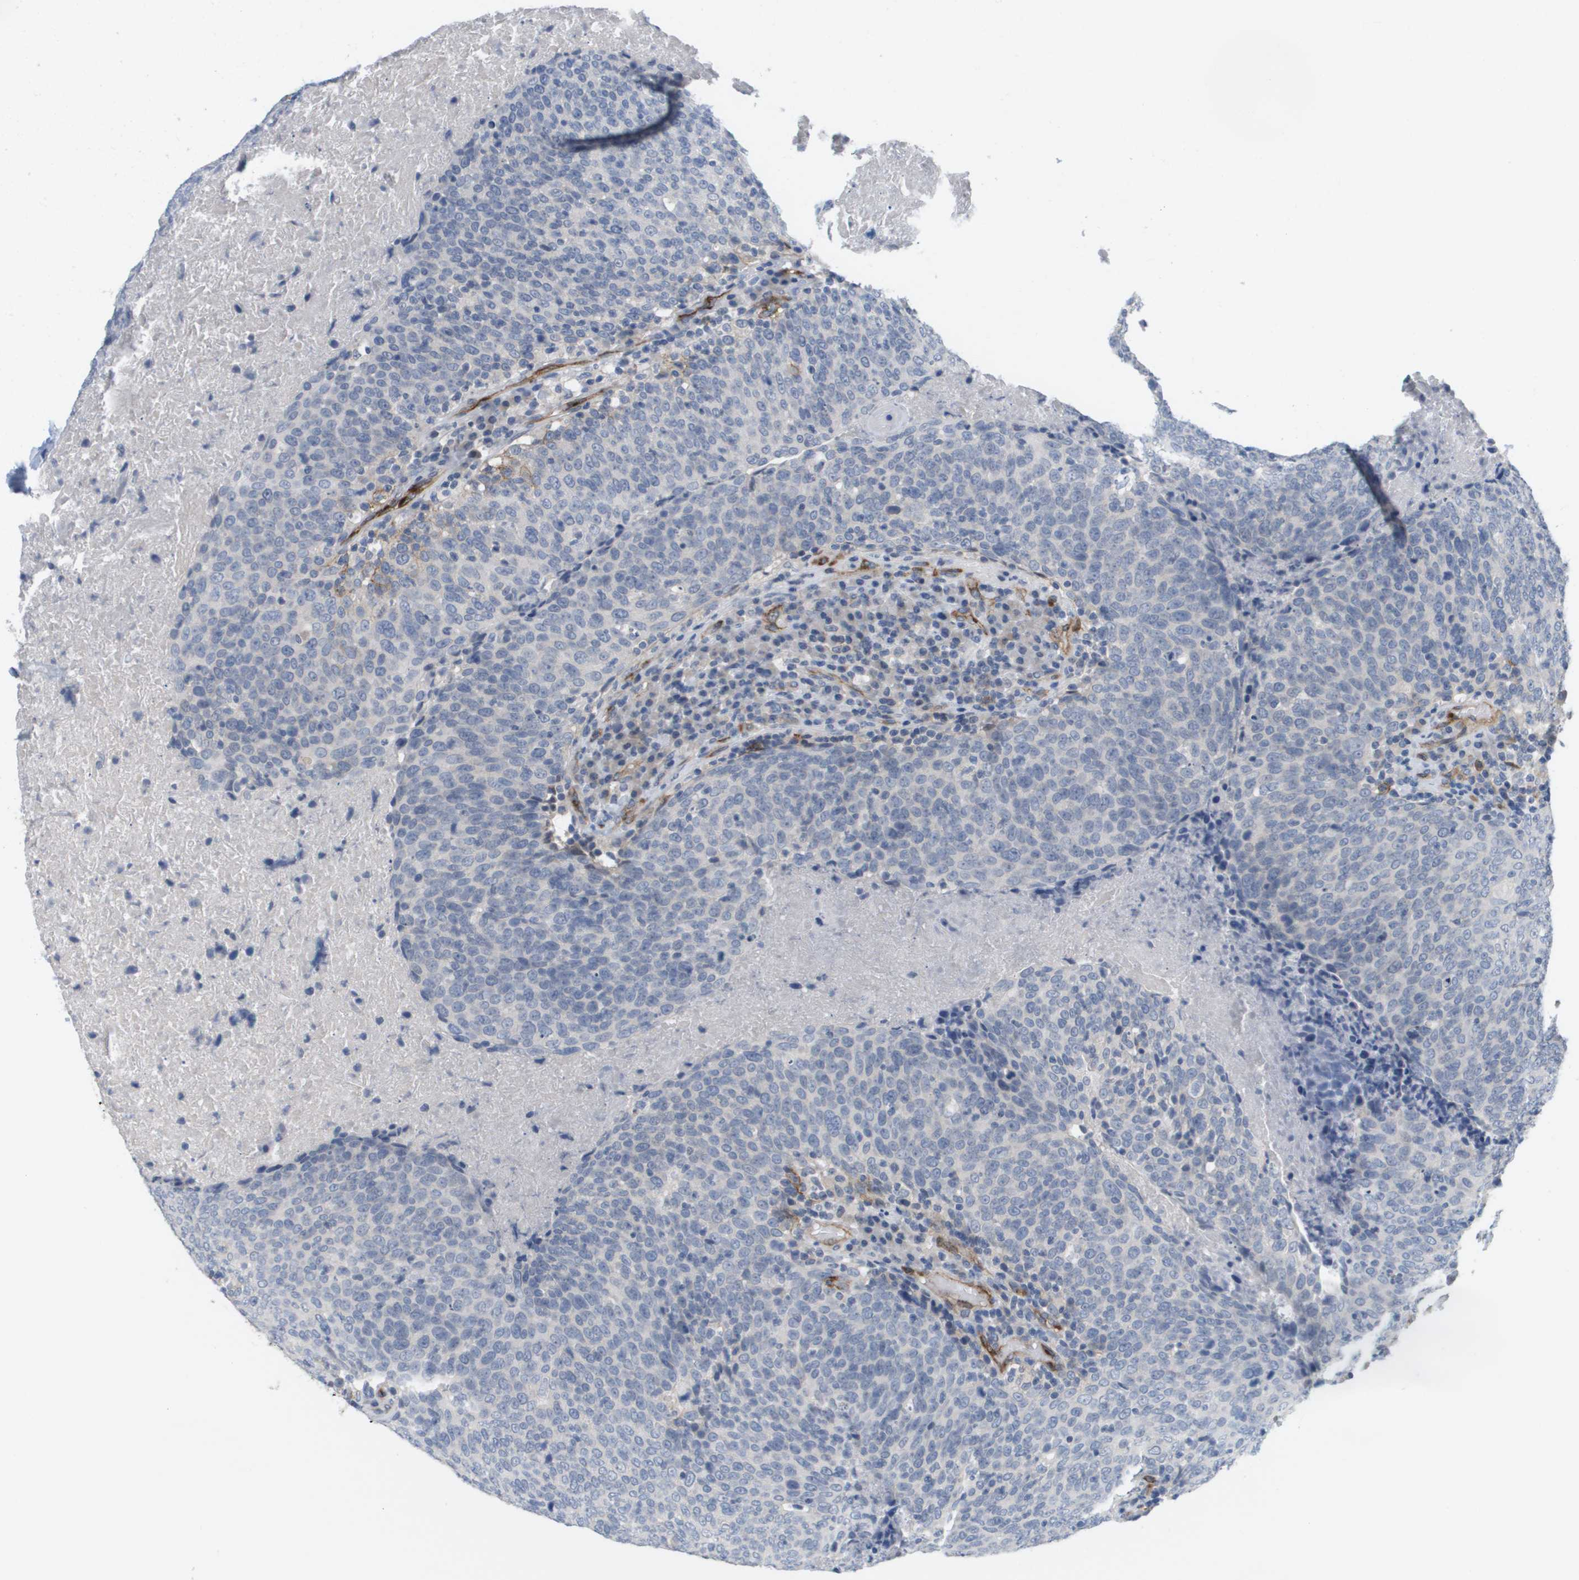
{"staining": {"intensity": "negative", "quantity": "none", "location": "none"}, "tissue": "head and neck cancer", "cell_type": "Tumor cells", "image_type": "cancer", "snomed": [{"axis": "morphology", "description": "Squamous cell carcinoma, NOS"}, {"axis": "morphology", "description": "Squamous cell carcinoma, metastatic, NOS"}, {"axis": "topography", "description": "Lymph node"}, {"axis": "topography", "description": "Head-Neck"}], "caption": "Tumor cells show no significant positivity in head and neck cancer. (Immunohistochemistry, brightfield microscopy, high magnification).", "gene": "ANGPT2", "patient": {"sex": "male", "age": 62}}